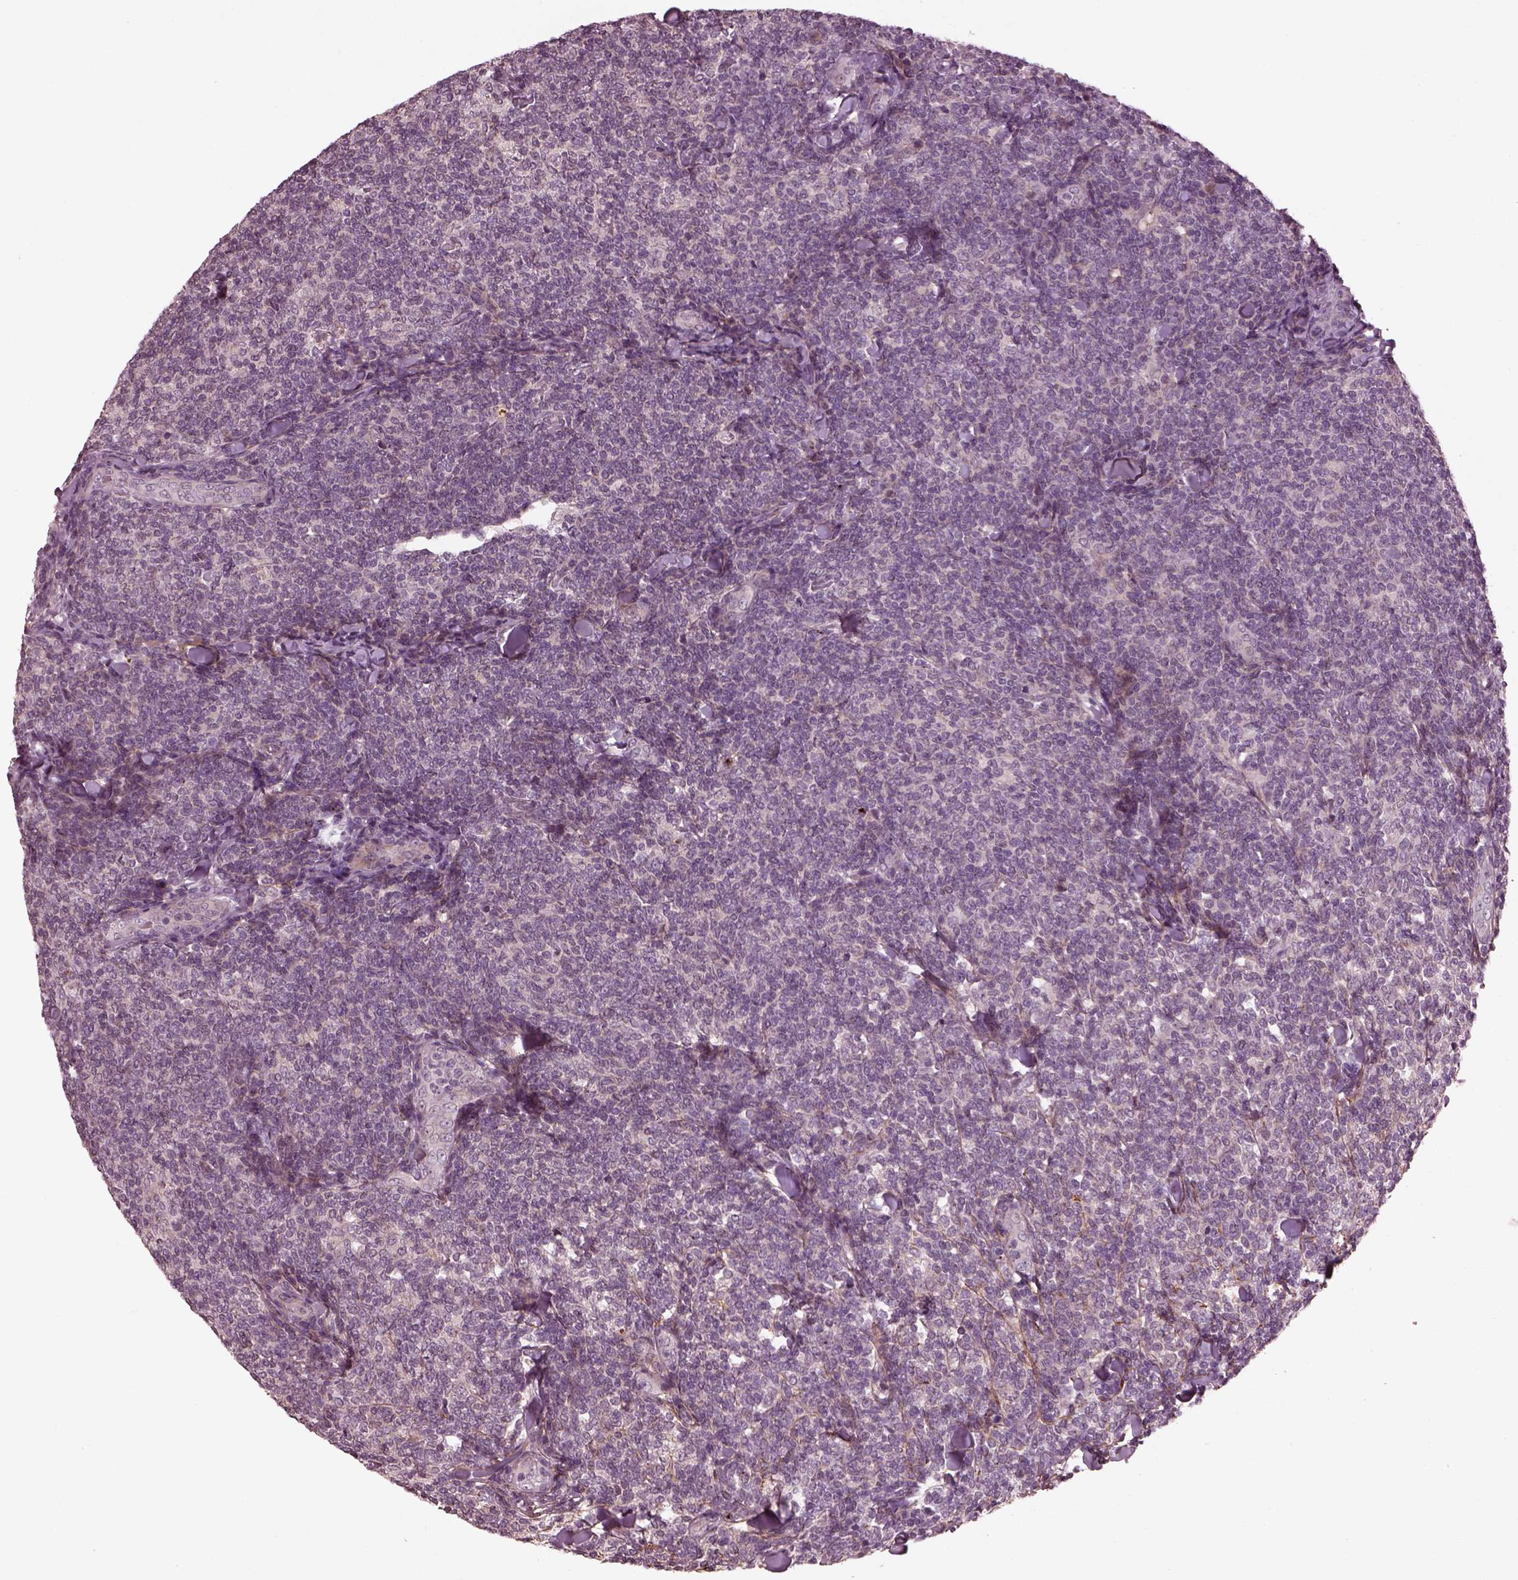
{"staining": {"intensity": "negative", "quantity": "none", "location": "none"}, "tissue": "lymphoma", "cell_type": "Tumor cells", "image_type": "cancer", "snomed": [{"axis": "morphology", "description": "Malignant lymphoma, non-Hodgkin's type, Low grade"}, {"axis": "topography", "description": "Lymph node"}], "caption": "Immunohistochemistry (IHC) photomicrograph of human low-grade malignant lymphoma, non-Hodgkin's type stained for a protein (brown), which displays no expression in tumor cells.", "gene": "EFEMP1", "patient": {"sex": "female", "age": 56}}